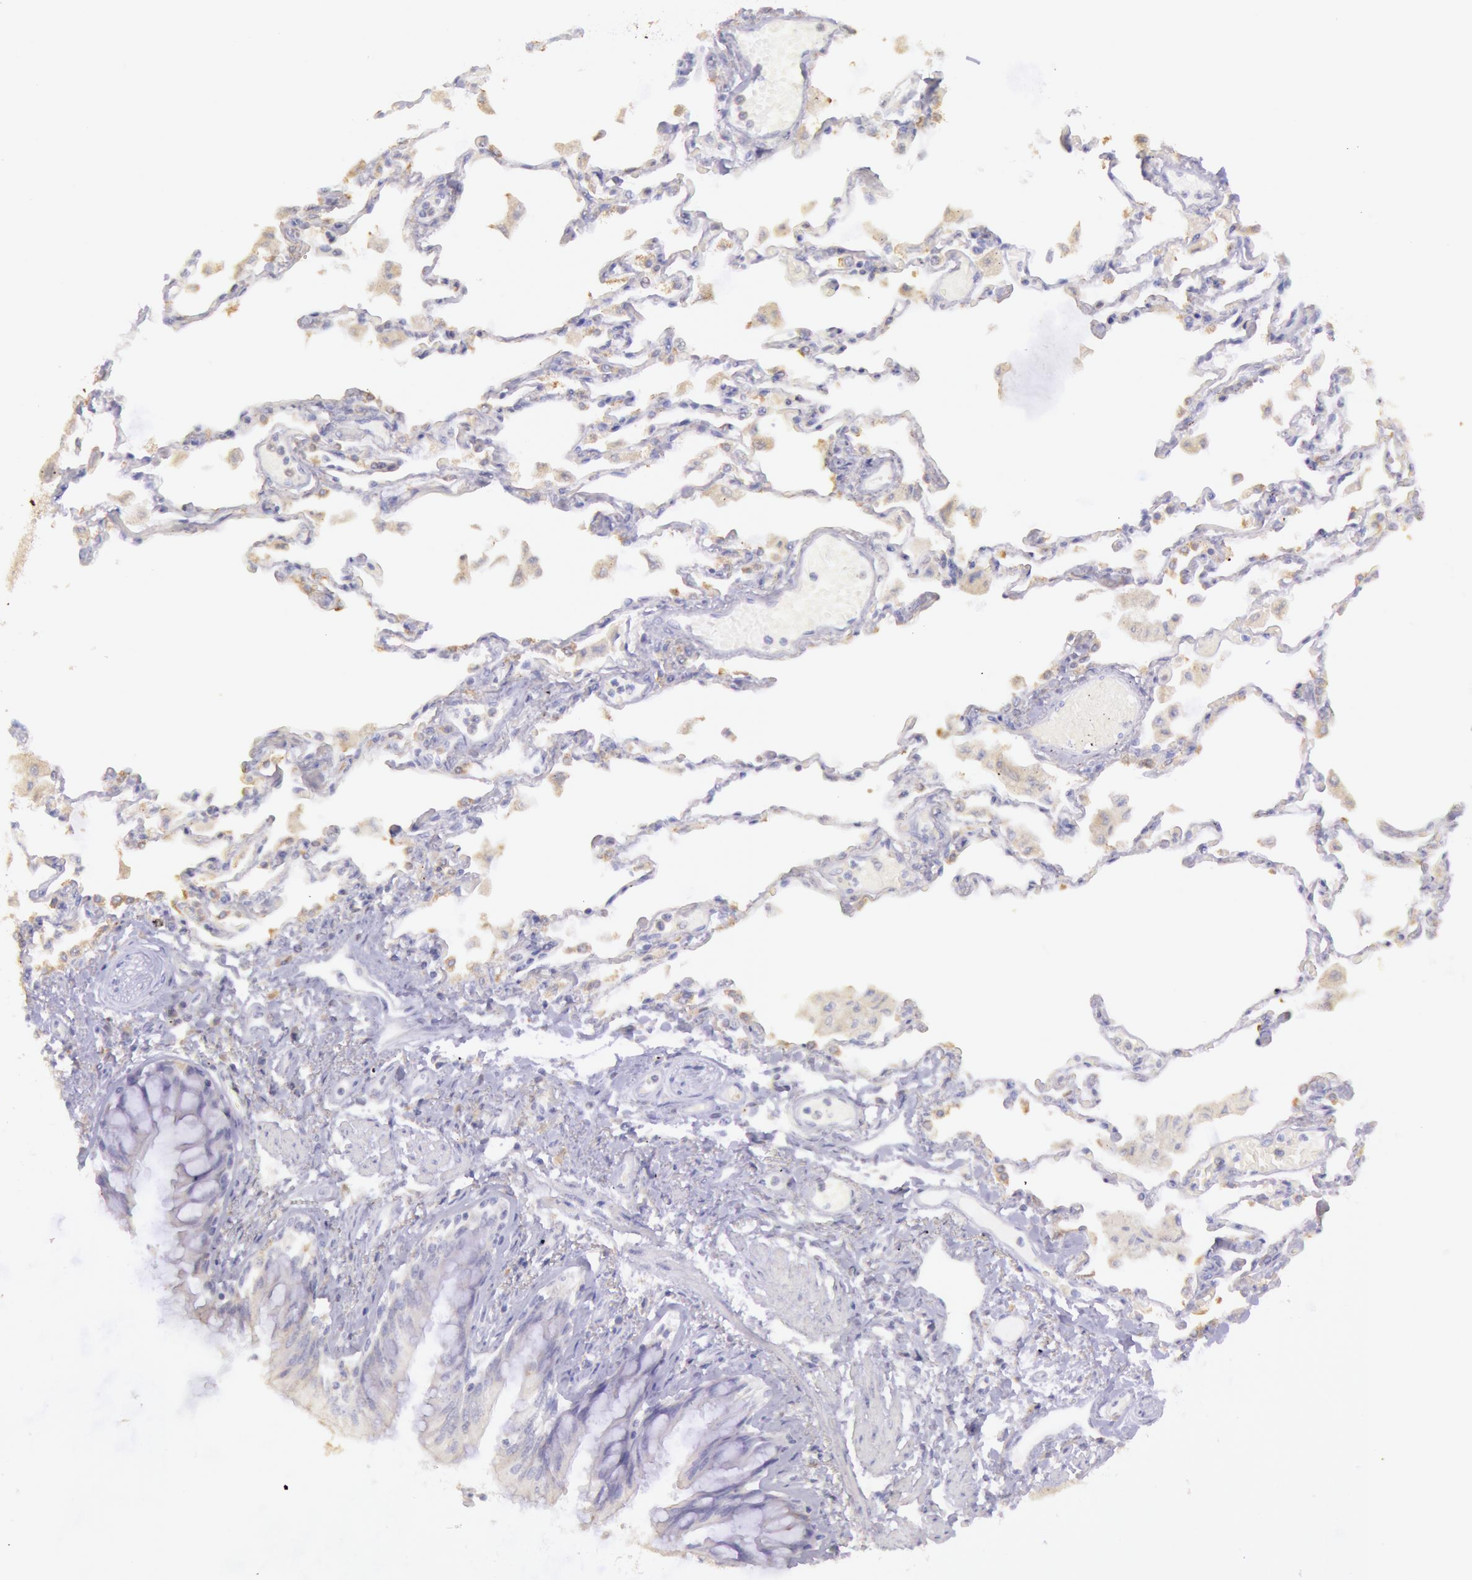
{"staining": {"intensity": "negative", "quantity": "none", "location": "none"}, "tissue": "adipose tissue", "cell_type": "Adipocytes", "image_type": "normal", "snomed": [{"axis": "morphology", "description": "Normal tissue, NOS"}, {"axis": "morphology", "description": "Adenocarcinoma, NOS"}, {"axis": "topography", "description": "Cartilage tissue"}, {"axis": "topography", "description": "Lung"}], "caption": "IHC photomicrograph of benign adipose tissue: human adipose tissue stained with DAB (3,3'-diaminobenzidine) exhibits no significant protein staining in adipocytes. (DAB (3,3'-diaminobenzidine) immunohistochemistry with hematoxylin counter stain).", "gene": "MYH1", "patient": {"sex": "female", "age": 67}}